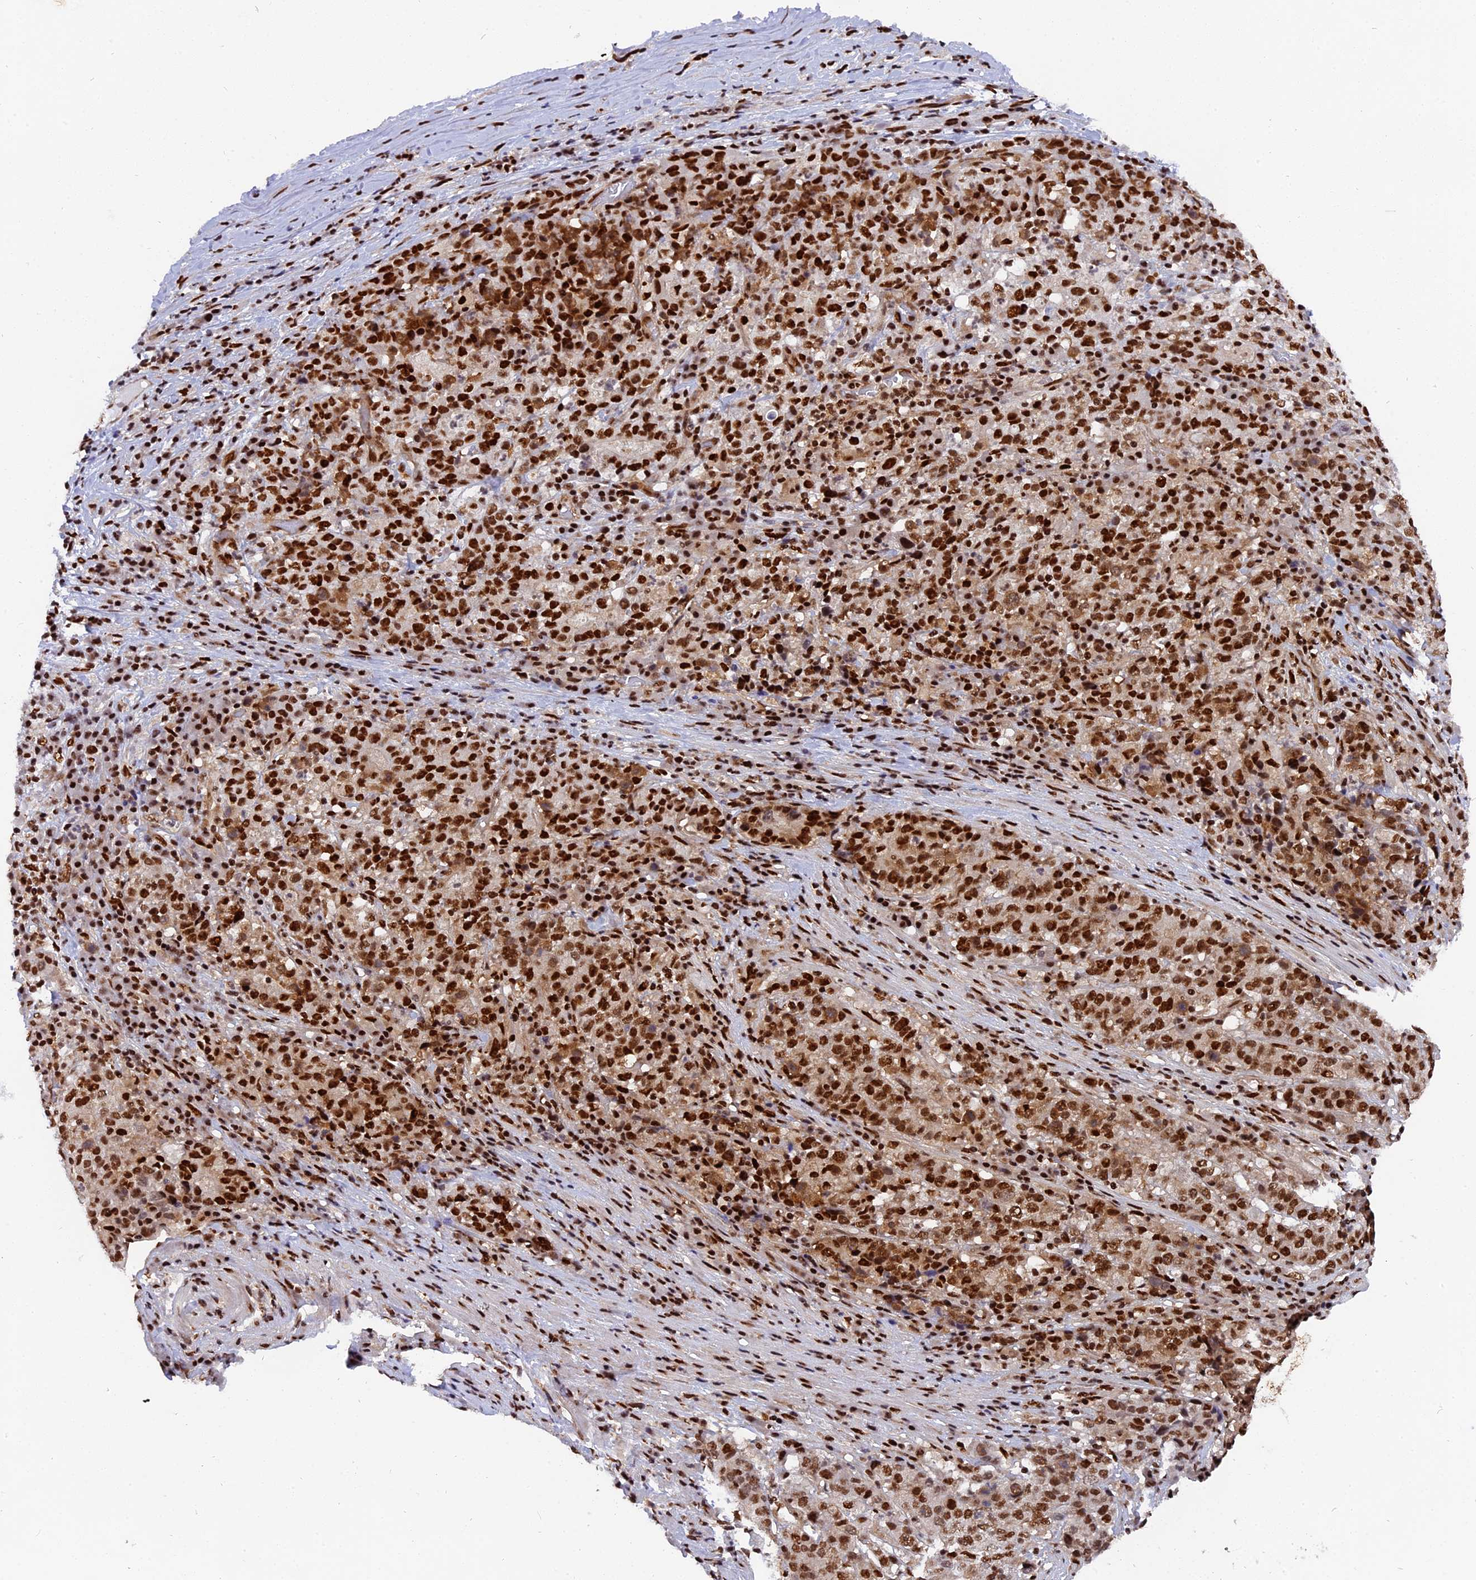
{"staining": {"intensity": "strong", "quantity": ">75%", "location": "nuclear"}, "tissue": "stomach cancer", "cell_type": "Tumor cells", "image_type": "cancer", "snomed": [{"axis": "morphology", "description": "Adenocarcinoma, NOS"}, {"axis": "topography", "description": "Stomach"}], "caption": "The immunohistochemical stain labels strong nuclear staining in tumor cells of adenocarcinoma (stomach) tissue.", "gene": "RAMAC", "patient": {"sex": "male", "age": 59}}